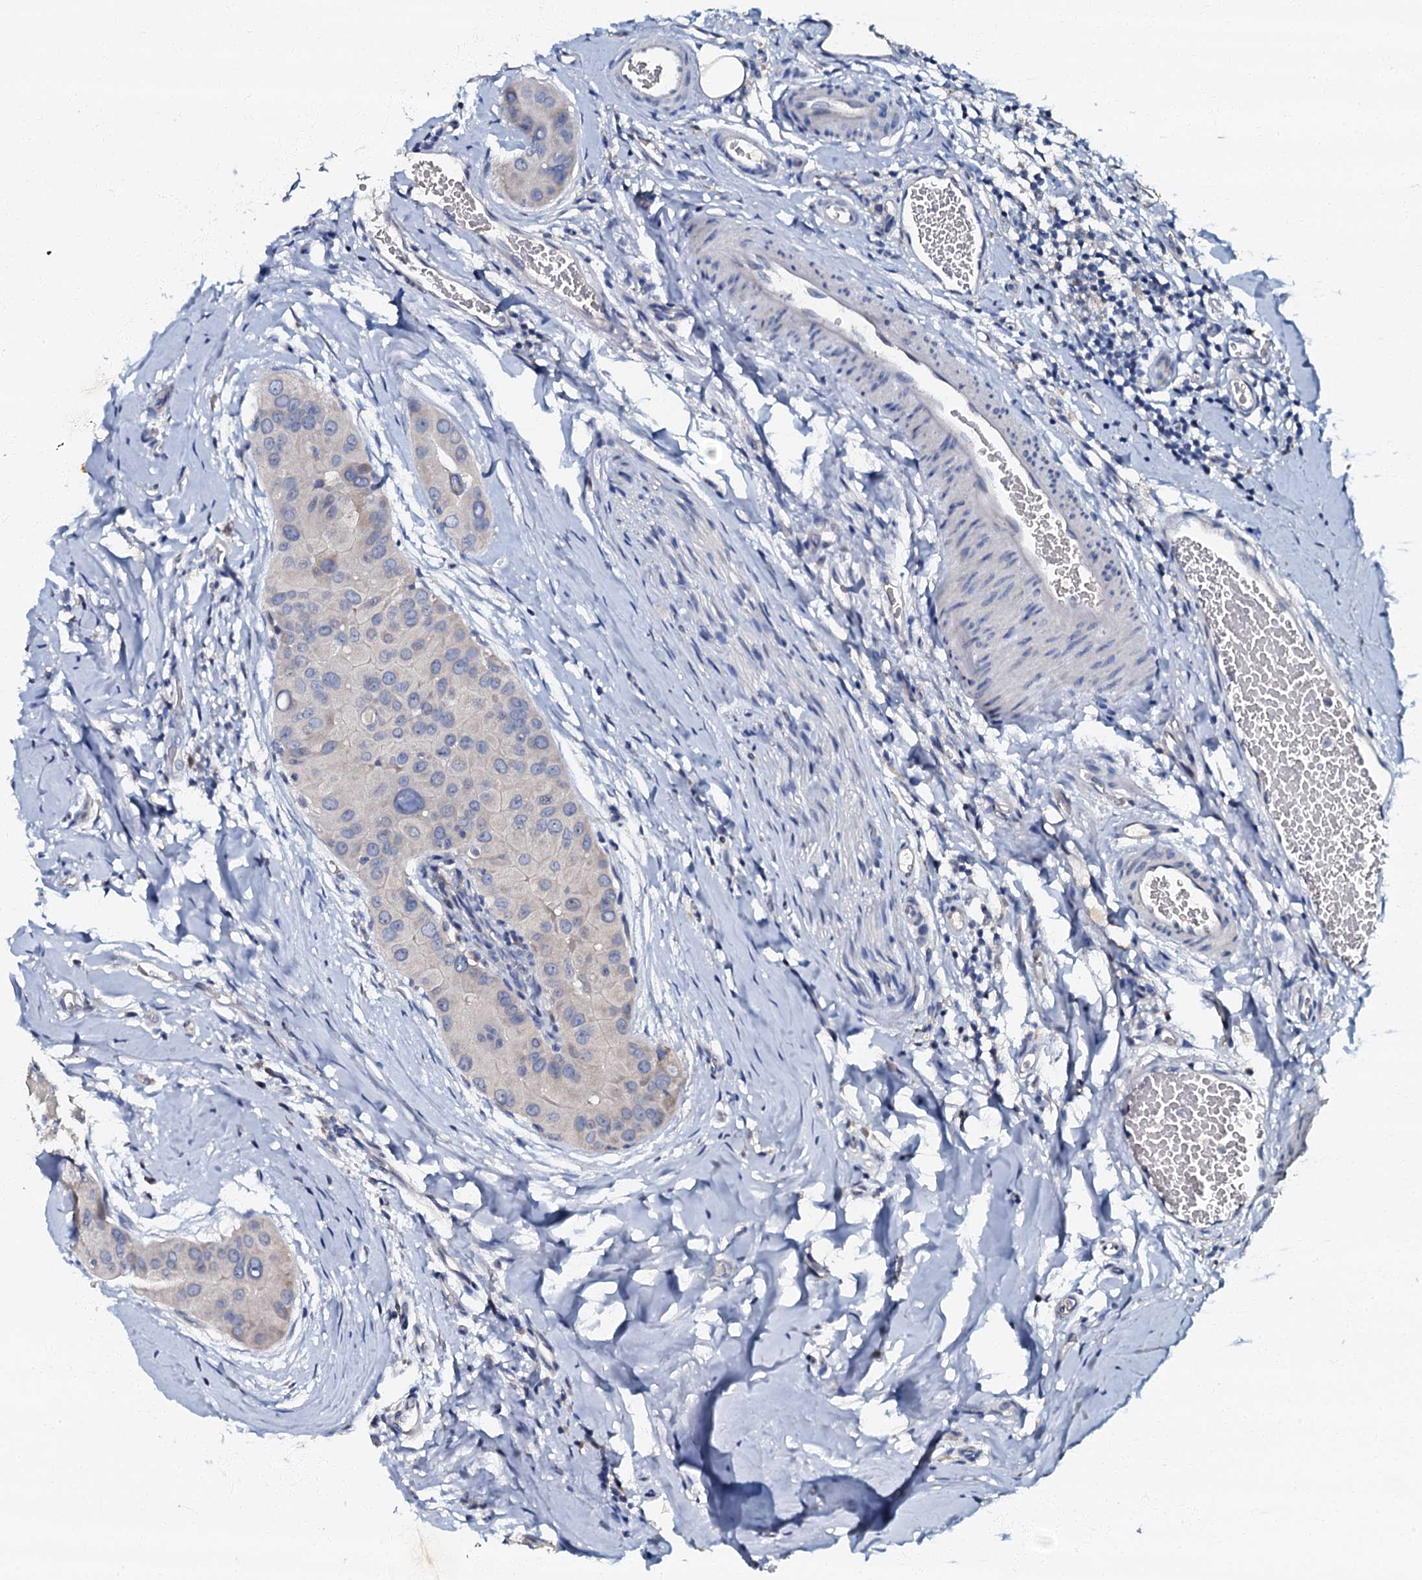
{"staining": {"intensity": "negative", "quantity": "none", "location": "none"}, "tissue": "thyroid cancer", "cell_type": "Tumor cells", "image_type": "cancer", "snomed": [{"axis": "morphology", "description": "Papillary adenocarcinoma, NOS"}, {"axis": "topography", "description": "Thyroid gland"}], "caption": "This is a histopathology image of immunohistochemistry (IHC) staining of papillary adenocarcinoma (thyroid), which shows no expression in tumor cells.", "gene": "OLAH", "patient": {"sex": "male", "age": 33}}